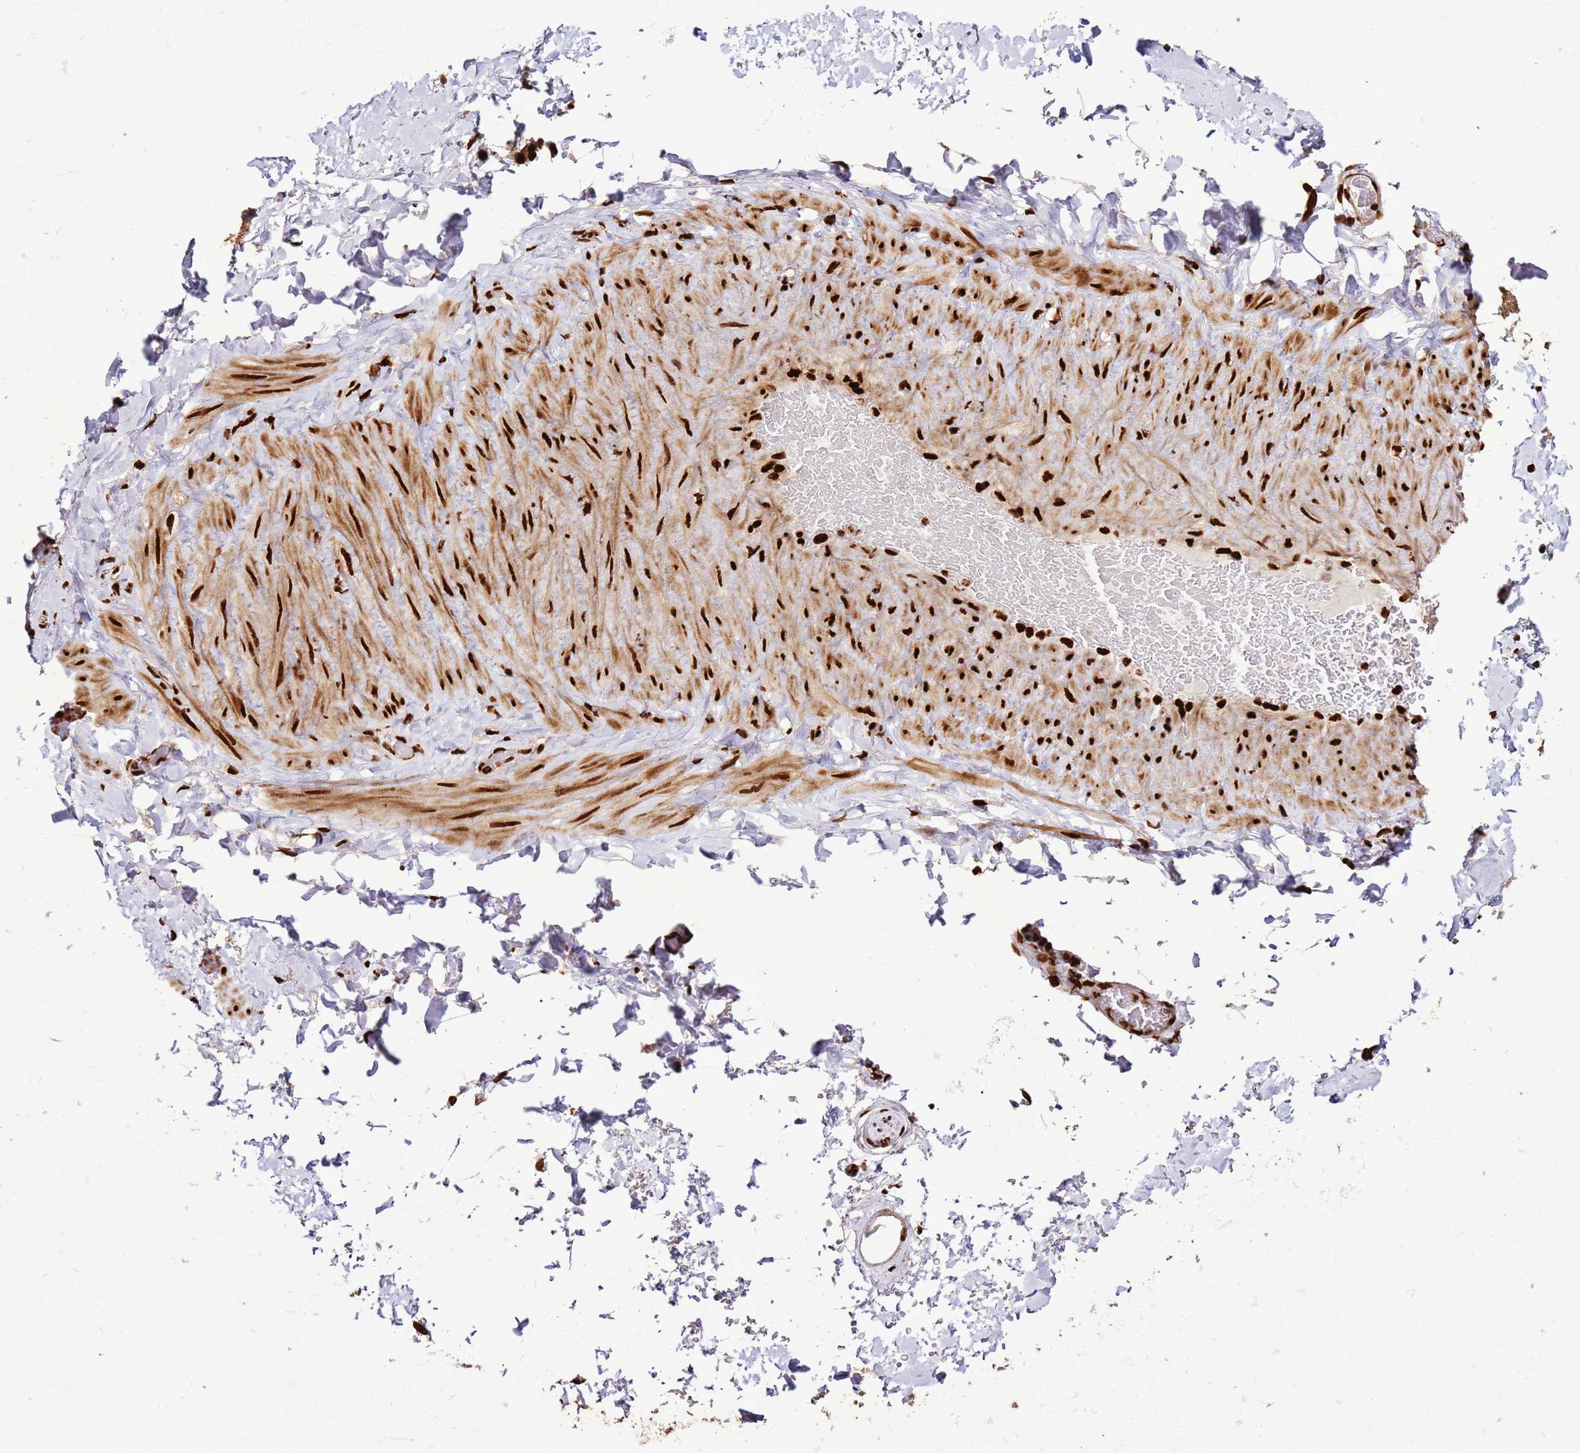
{"staining": {"intensity": "strong", "quantity": ">75%", "location": "nuclear"}, "tissue": "adipose tissue", "cell_type": "Adipocytes", "image_type": "normal", "snomed": [{"axis": "morphology", "description": "Normal tissue, NOS"}, {"axis": "topography", "description": "Soft tissue"}, {"axis": "topography", "description": "Vascular tissue"}], "caption": "Protein staining of unremarkable adipose tissue reveals strong nuclear expression in approximately >75% of adipocytes.", "gene": "HNRNPAB", "patient": {"sex": "male", "age": 41}}